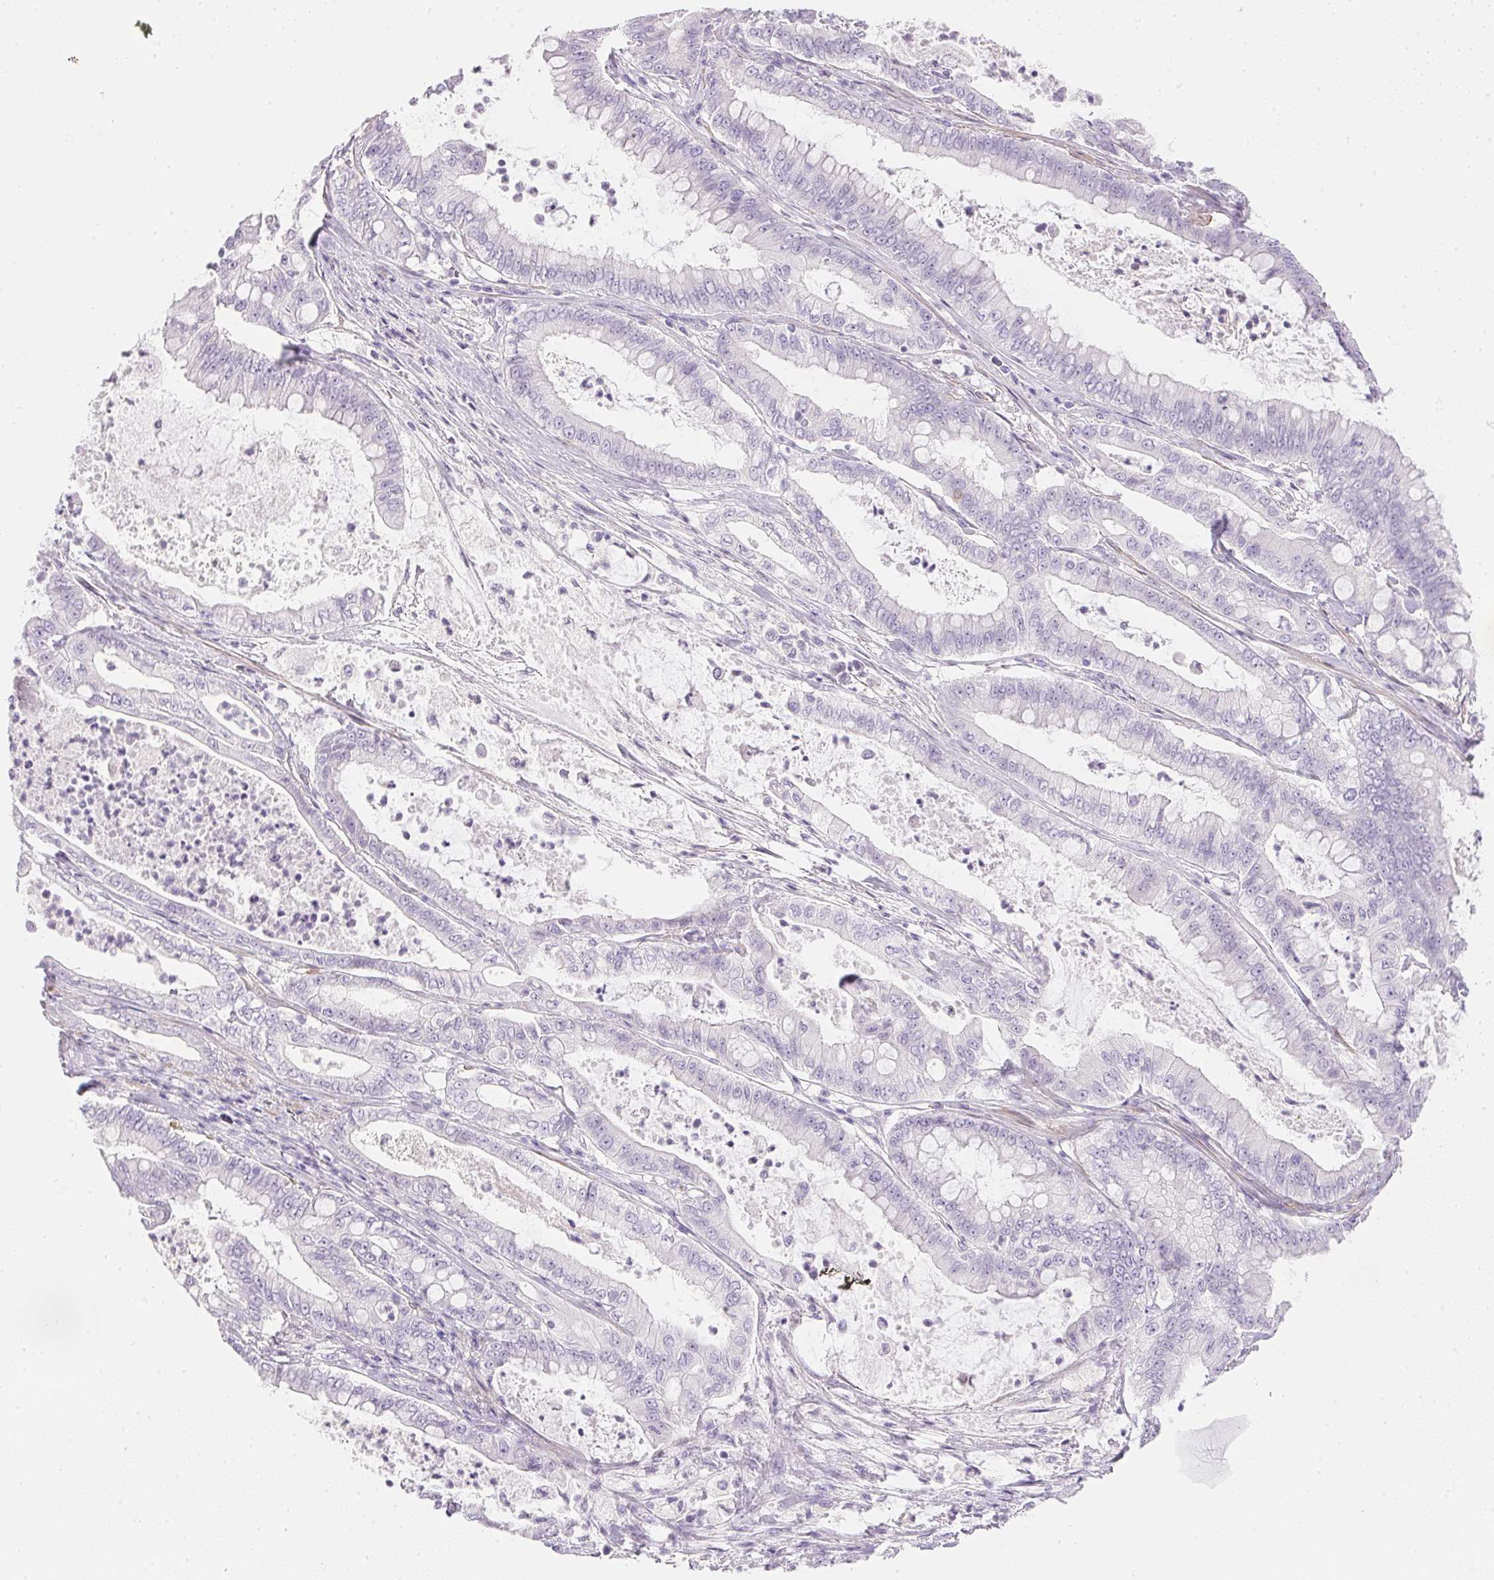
{"staining": {"intensity": "negative", "quantity": "none", "location": "none"}, "tissue": "pancreatic cancer", "cell_type": "Tumor cells", "image_type": "cancer", "snomed": [{"axis": "morphology", "description": "Adenocarcinoma, NOS"}, {"axis": "topography", "description": "Pancreas"}], "caption": "Pancreatic cancer stained for a protein using IHC reveals no positivity tumor cells.", "gene": "KCNE2", "patient": {"sex": "male", "age": 71}}